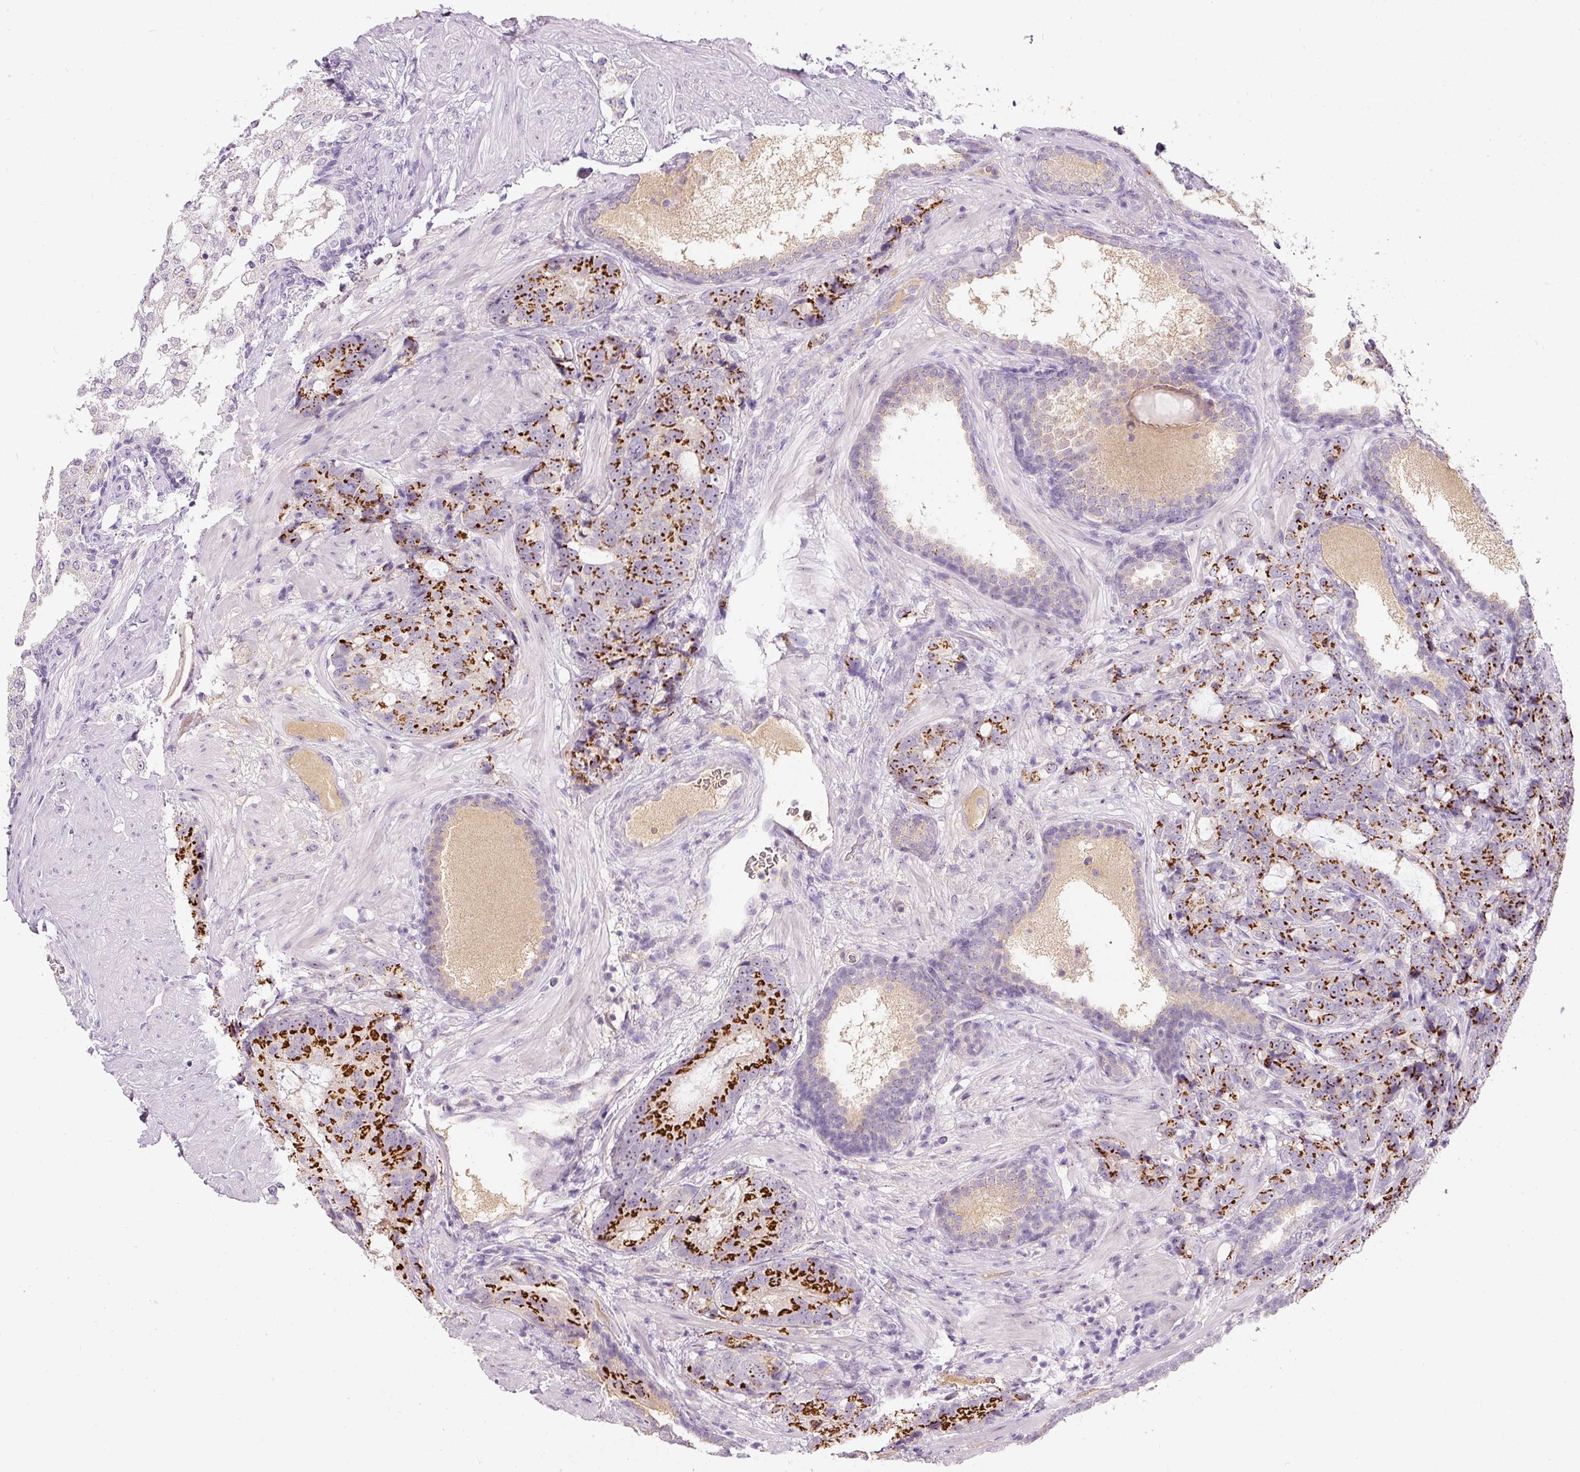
{"staining": {"intensity": "strong", "quantity": "25%-75%", "location": "cytoplasmic/membranous"}, "tissue": "prostate cancer", "cell_type": "Tumor cells", "image_type": "cancer", "snomed": [{"axis": "morphology", "description": "Adenocarcinoma, High grade"}, {"axis": "topography", "description": "Prostate"}], "caption": "Immunohistochemical staining of human prostate cancer (high-grade adenocarcinoma) shows strong cytoplasmic/membranous protein positivity in approximately 25%-75% of tumor cells.", "gene": "TMEM37", "patient": {"sex": "male", "age": 67}}